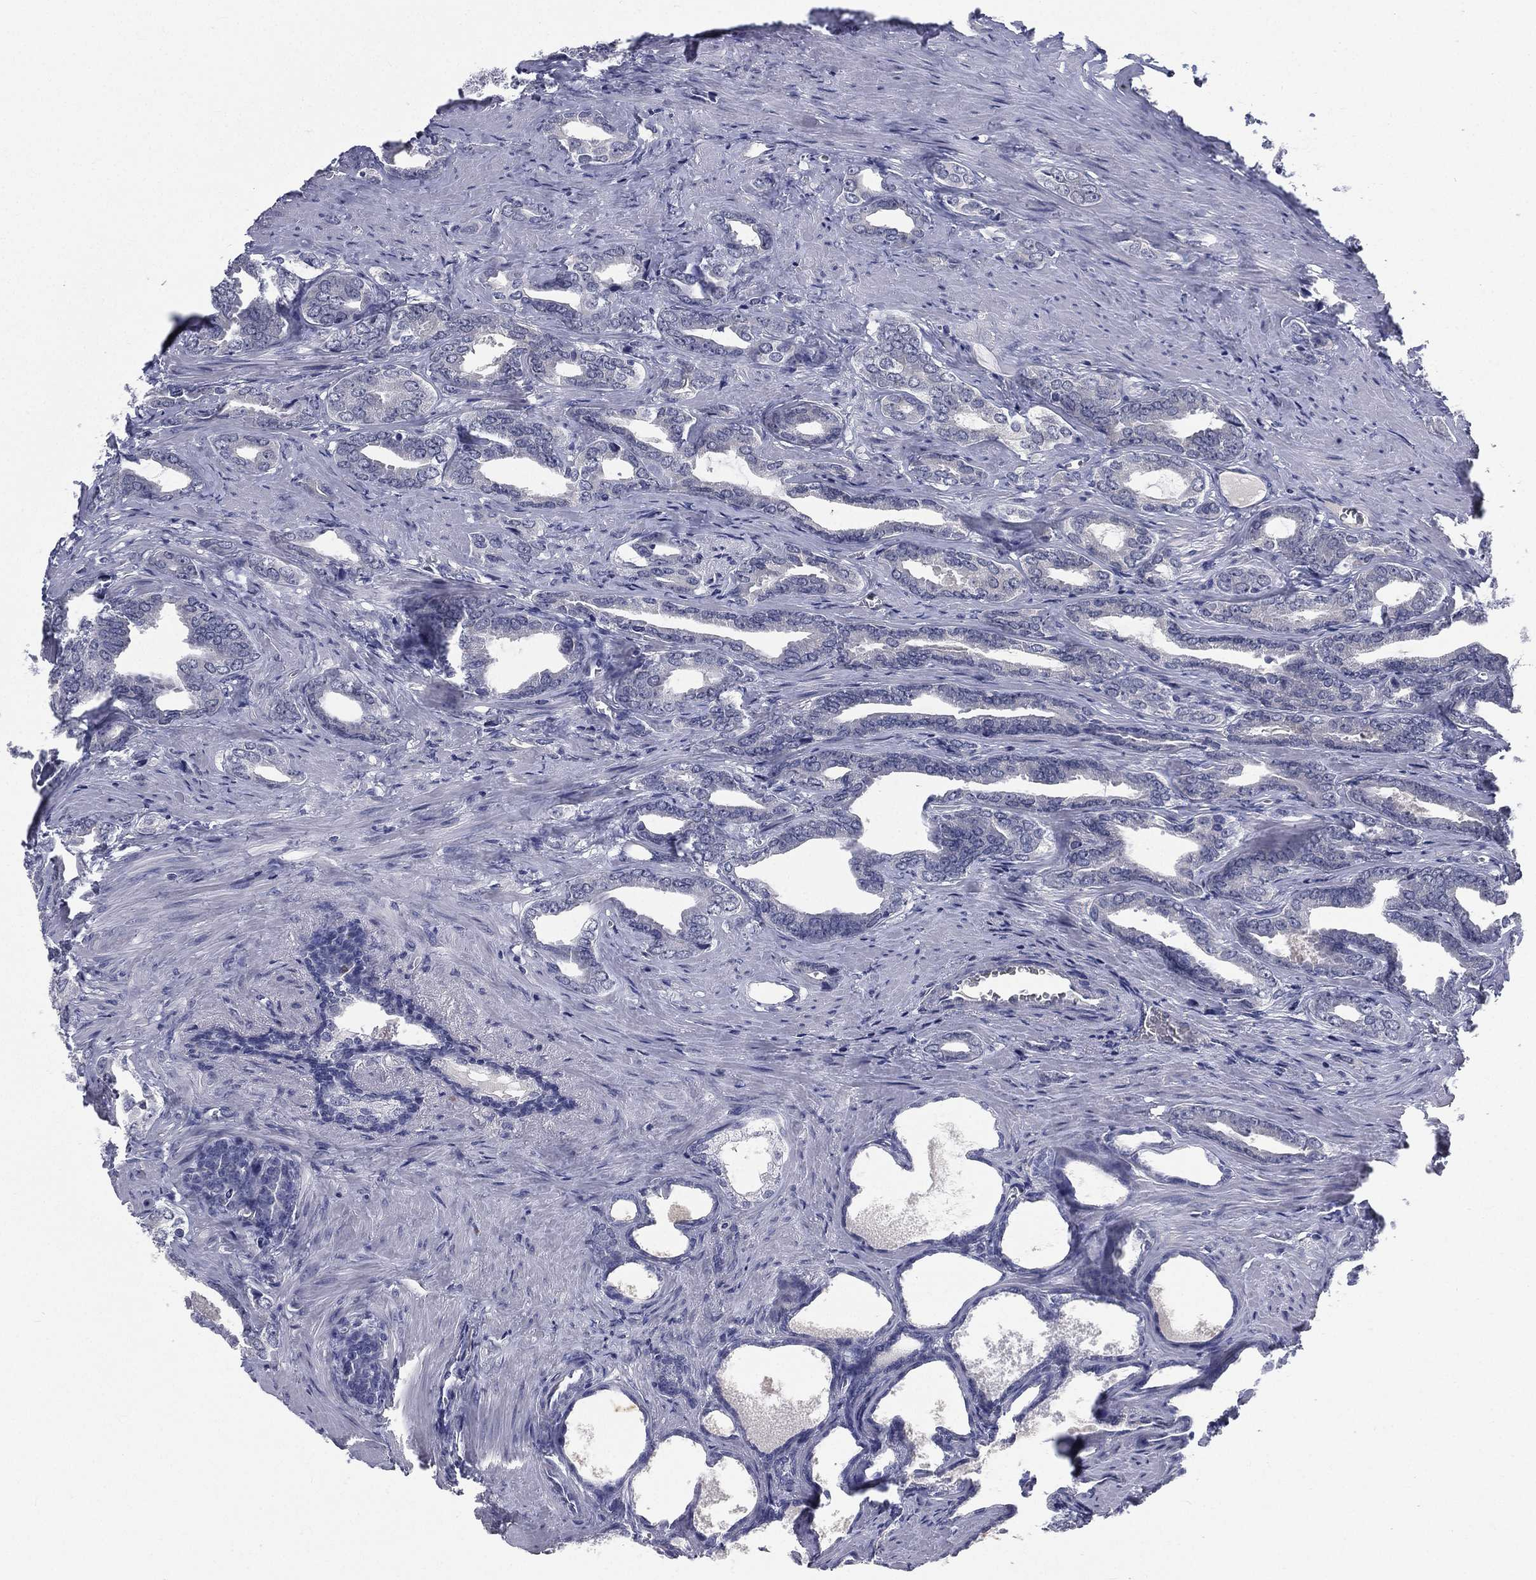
{"staining": {"intensity": "negative", "quantity": "none", "location": "none"}, "tissue": "prostate cancer", "cell_type": "Tumor cells", "image_type": "cancer", "snomed": [{"axis": "morphology", "description": "Adenocarcinoma, NOS"}, {"axis": "topography", "description": "Prostate"}], "caption": "High power microscopy image of an IHC micrograph of prostate cancer, revealing no significant expression in tumor cells.", "gene": "IFT27", "patient": {"sex": "male", "age": 66}}